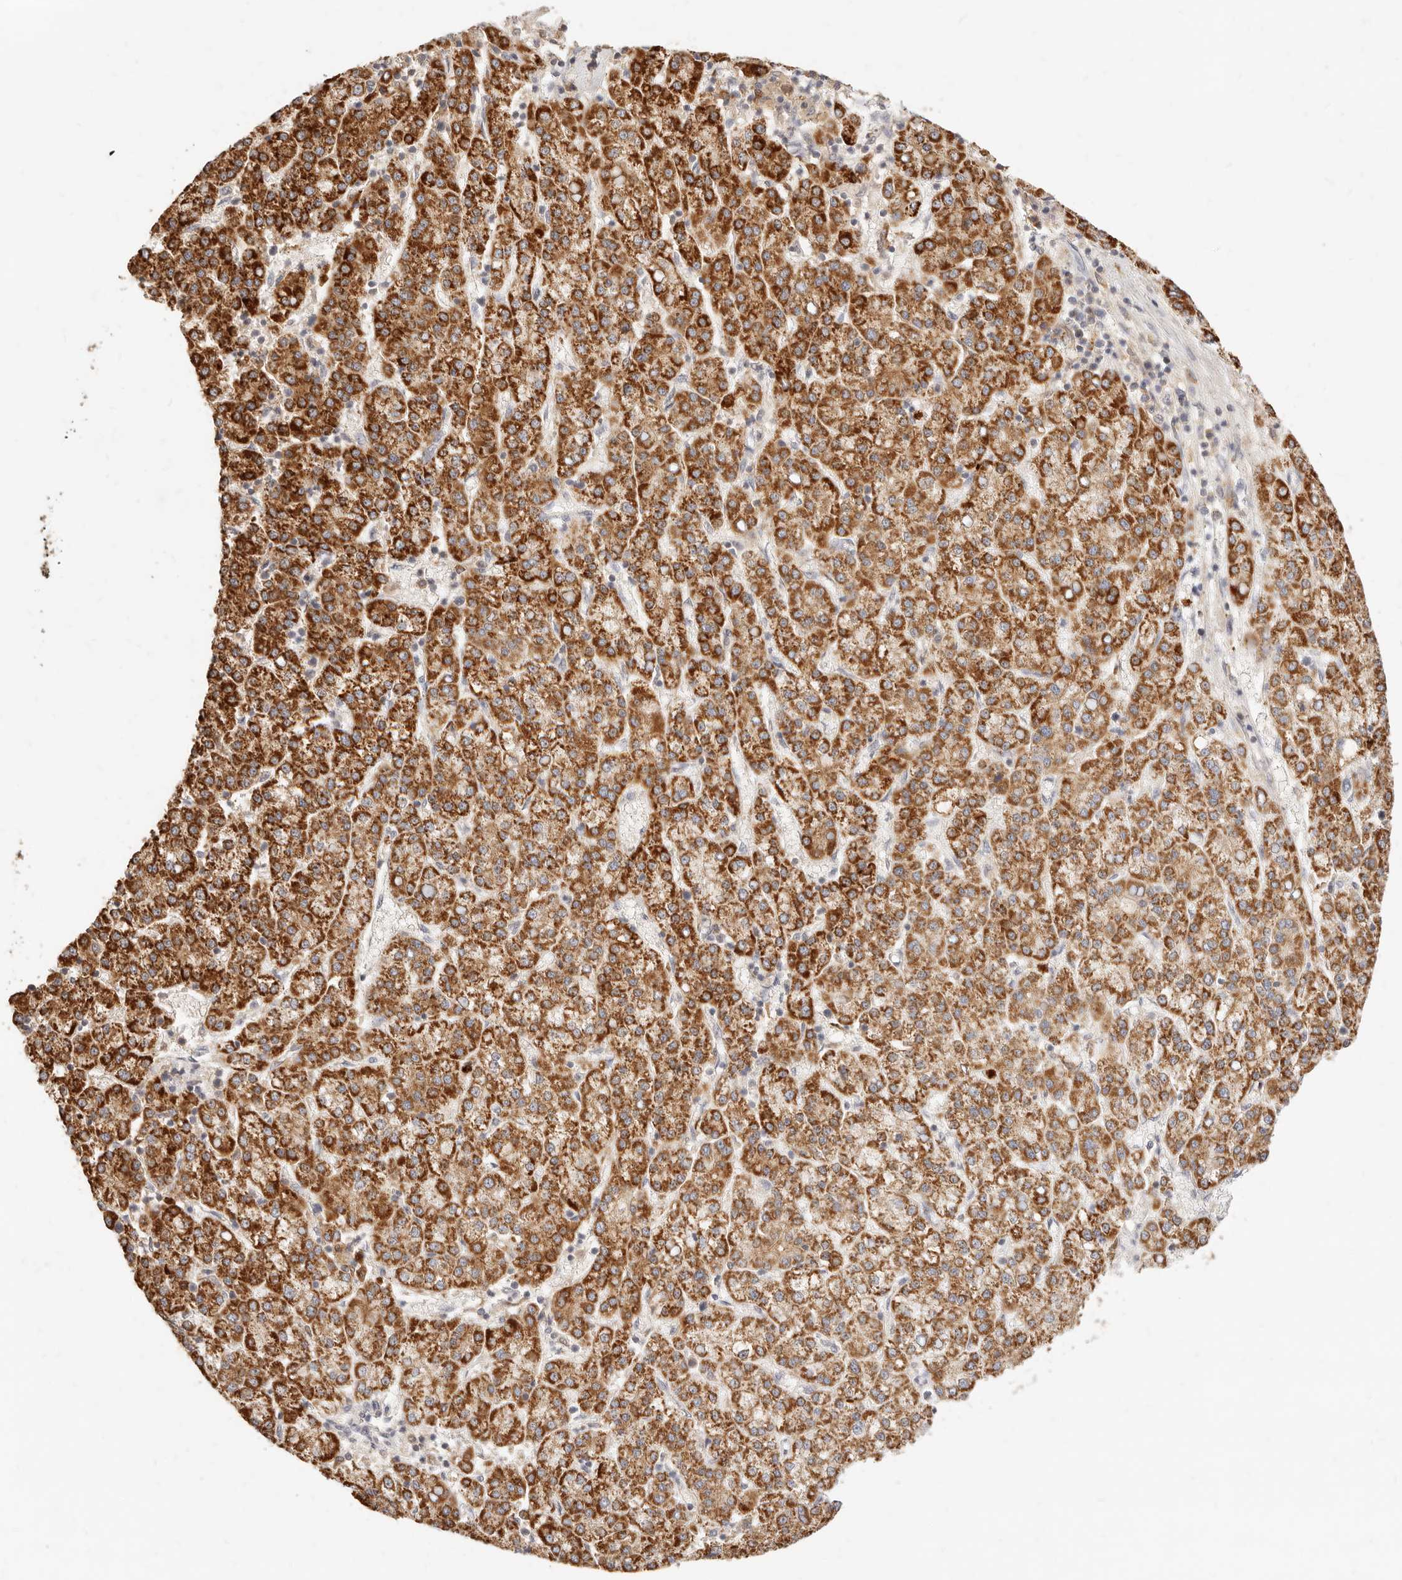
{"staining": {"intensity": "strong", "quantity": ">75%", "location": "cytoplasmic/membranous"}, "tissue": "liver cancer", "cell_type": "Tumor cells", "image_type": "cancer", "snomed": [{"axis": "morphology", "description": "Carcinoma, Hepatocellular, NOS"}, {"axis": "topography", "description": "Liver"}], "caption": "A brown stain highlights strong cytoplasmic/membranous positivity of a protein in human liver hepatocellular carcinoma tumor cells.", "gene": "TMTC2", "patient": {"sex": "female", "age": 58}}